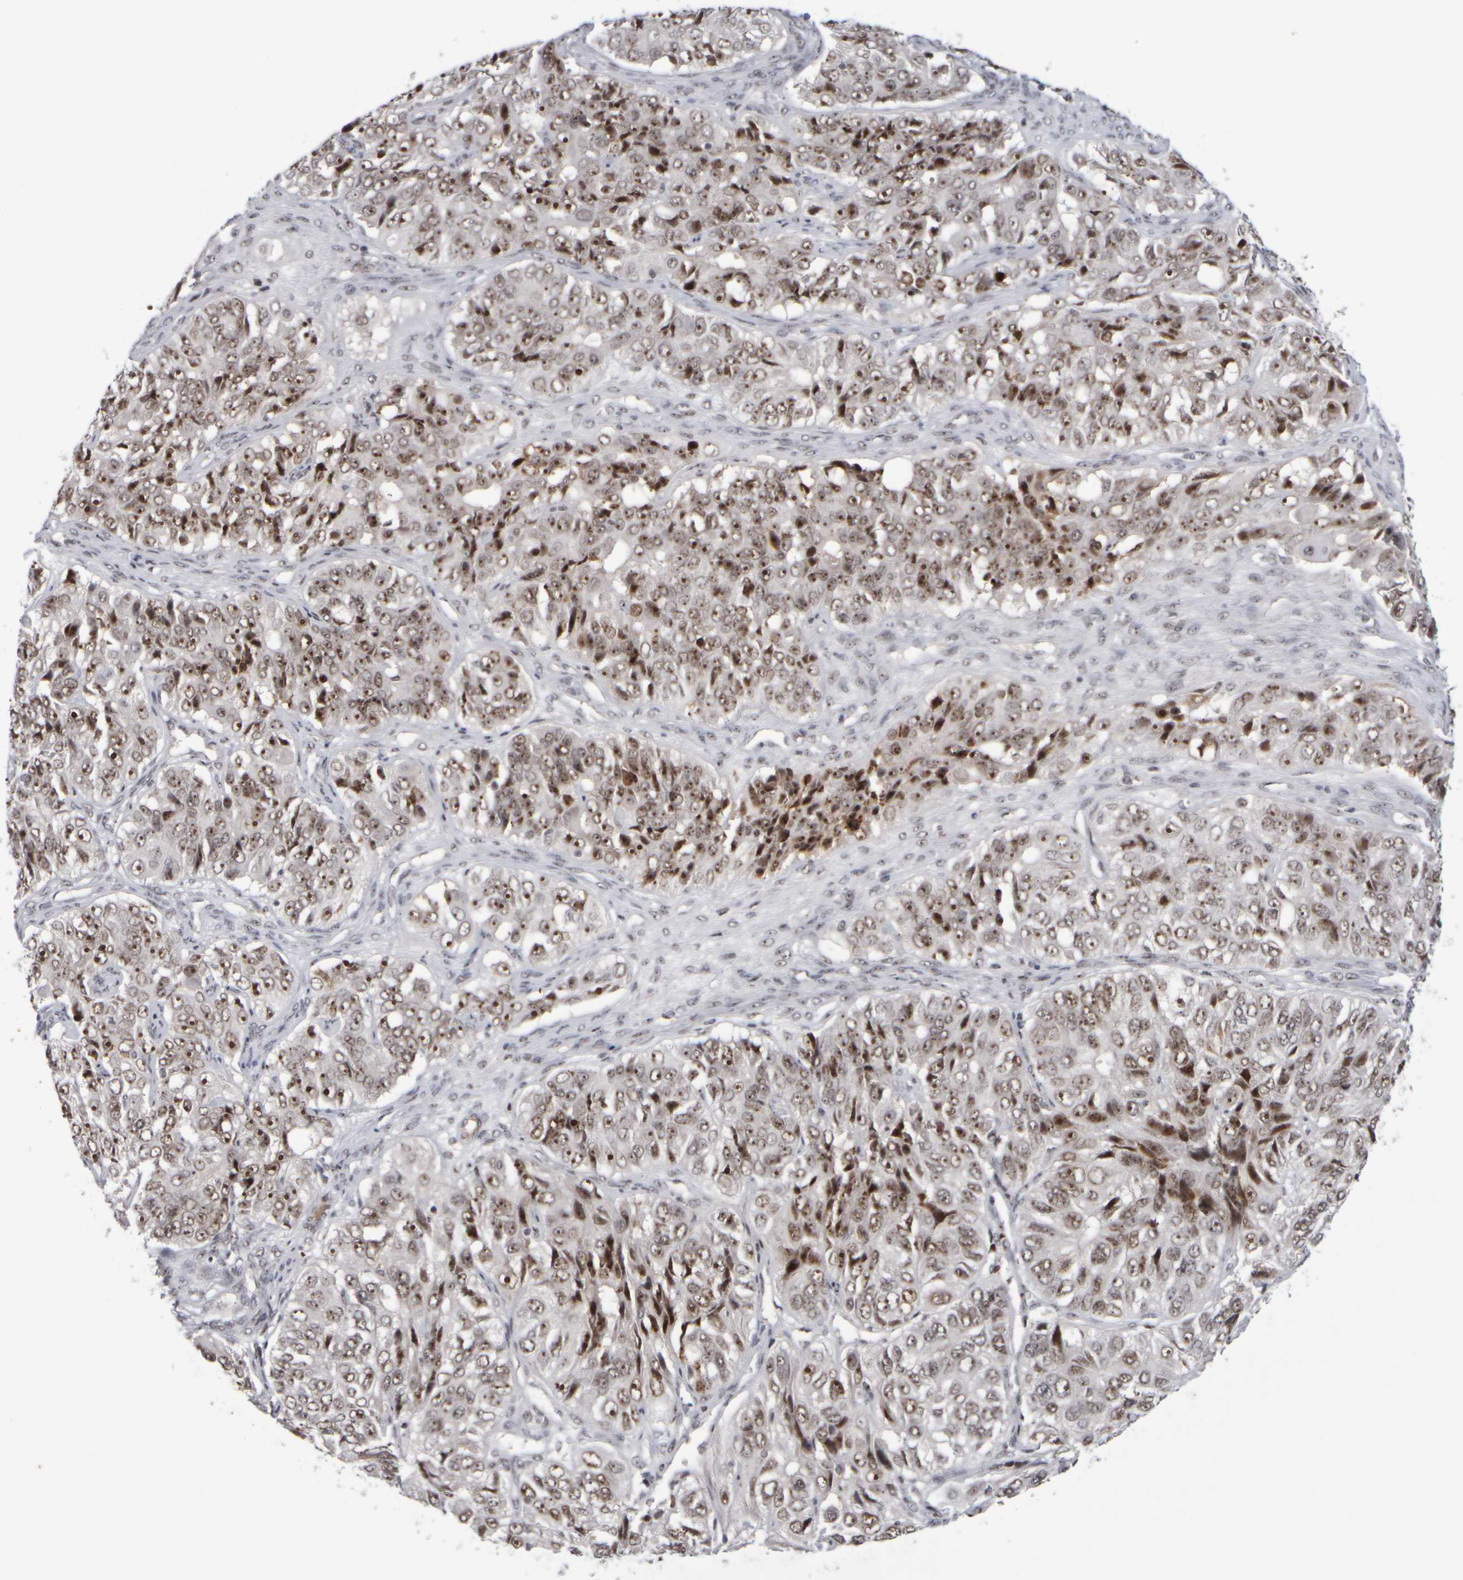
{"staining": {"intensity": "moderate", "quantity": ">75%", "location": "nuclear"}, "tissue": "ovarian cancer", "cell_type": "Tumor cells", "image_type": "cancer", "snomed": [{"axis": "morphology", "description": "Carcinoma, endometroid"}, {"axis": "topography", "description": "Ovary"}], "caption": "An immunohistochemistry (IHC) image of neoplastic tissue is shown. Protein staining in brown highlights moderate nuclear positivity in ovarian endometroid carcinoma within tumor cells. Nuclei are stained in blue.", "gene": "SURF6", "patient": {"sex": "female", "age": 51}}